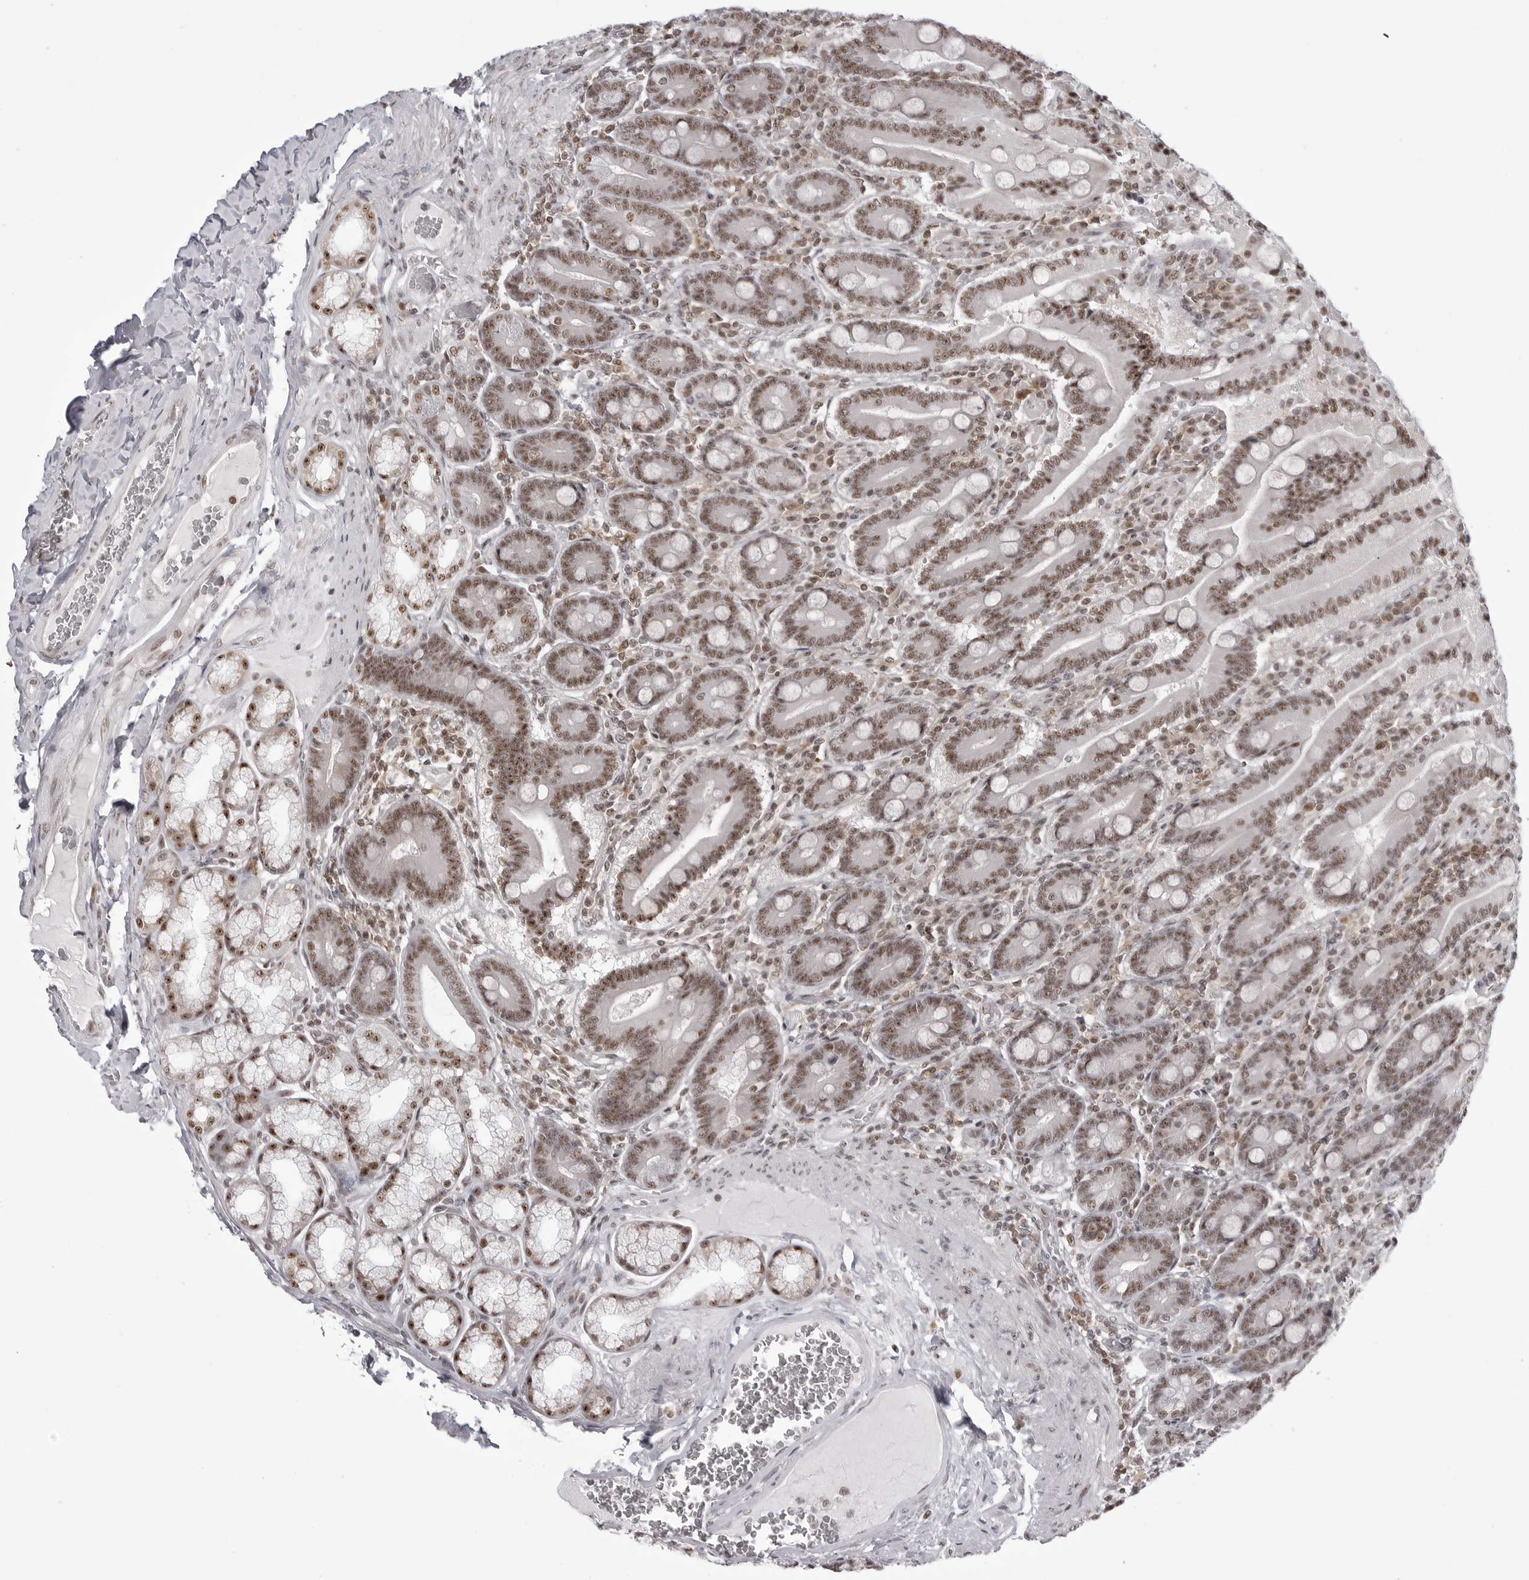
{"staining": {"intensity": "strong", "quantity": "25%-75%", "location": "nuclear"}, "tissue": "duodenum", "cell_type": "Glandular cells", "image_type": "normal", "snomed": [{"axis": "morphology", "description": "Normal tissue, NOS"}, {"axis": "topography", "description": "Duodenum"}], "caption": "The photomicrograph shows staining of benign duodenum, revealing strong nuclear protein positivity (brown color) within glandular cells. The protein is stained brown, and the nuclei are stained in blue (DAB (3,3'-diaminobenzidine) IHC with brightfield microscopy, high magnification).", "gene": "WRAP53", "patient": {"sex": "female", "age": 62}}